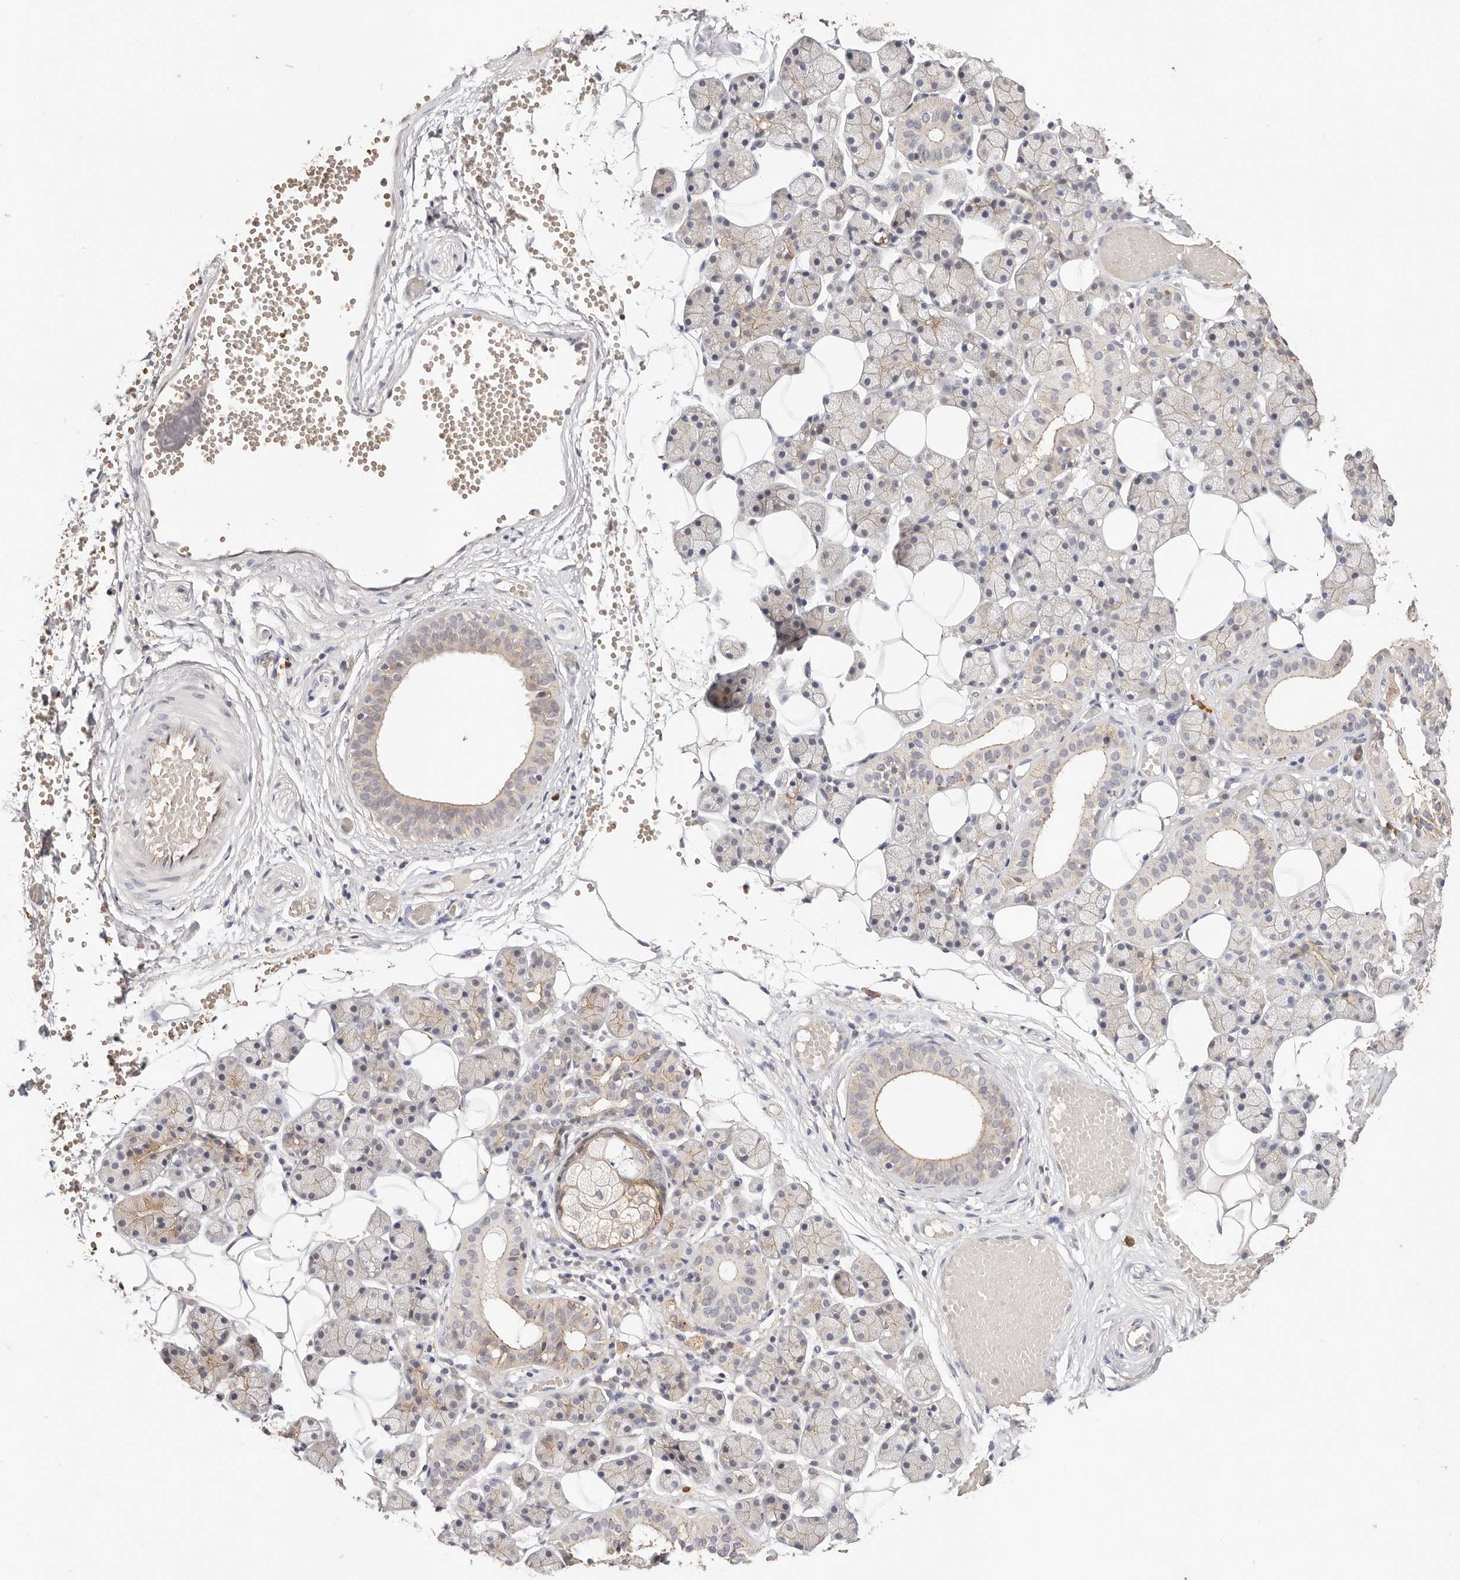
{"staining": {"intensity": "weak", "quantity": "25%-75%", "location": "cytoplasmic/membranous"}, "tissue": "salivary gland", "cell_type": "Glandular cells", "image_type": "normal", "snomed": [{"axis": "morphology", "description": "Normal tissue, NOS"}, {"axis": "topography", "description": "Salivary gland"}], "caption": "Human salivary gland stained with a brown dye shows weak cytoplasmic/membranous positive positivity in approximately 25%-75% of glandular cells.", "gene": "CXADR", "patient": {"sex": "female", "age": 33}}